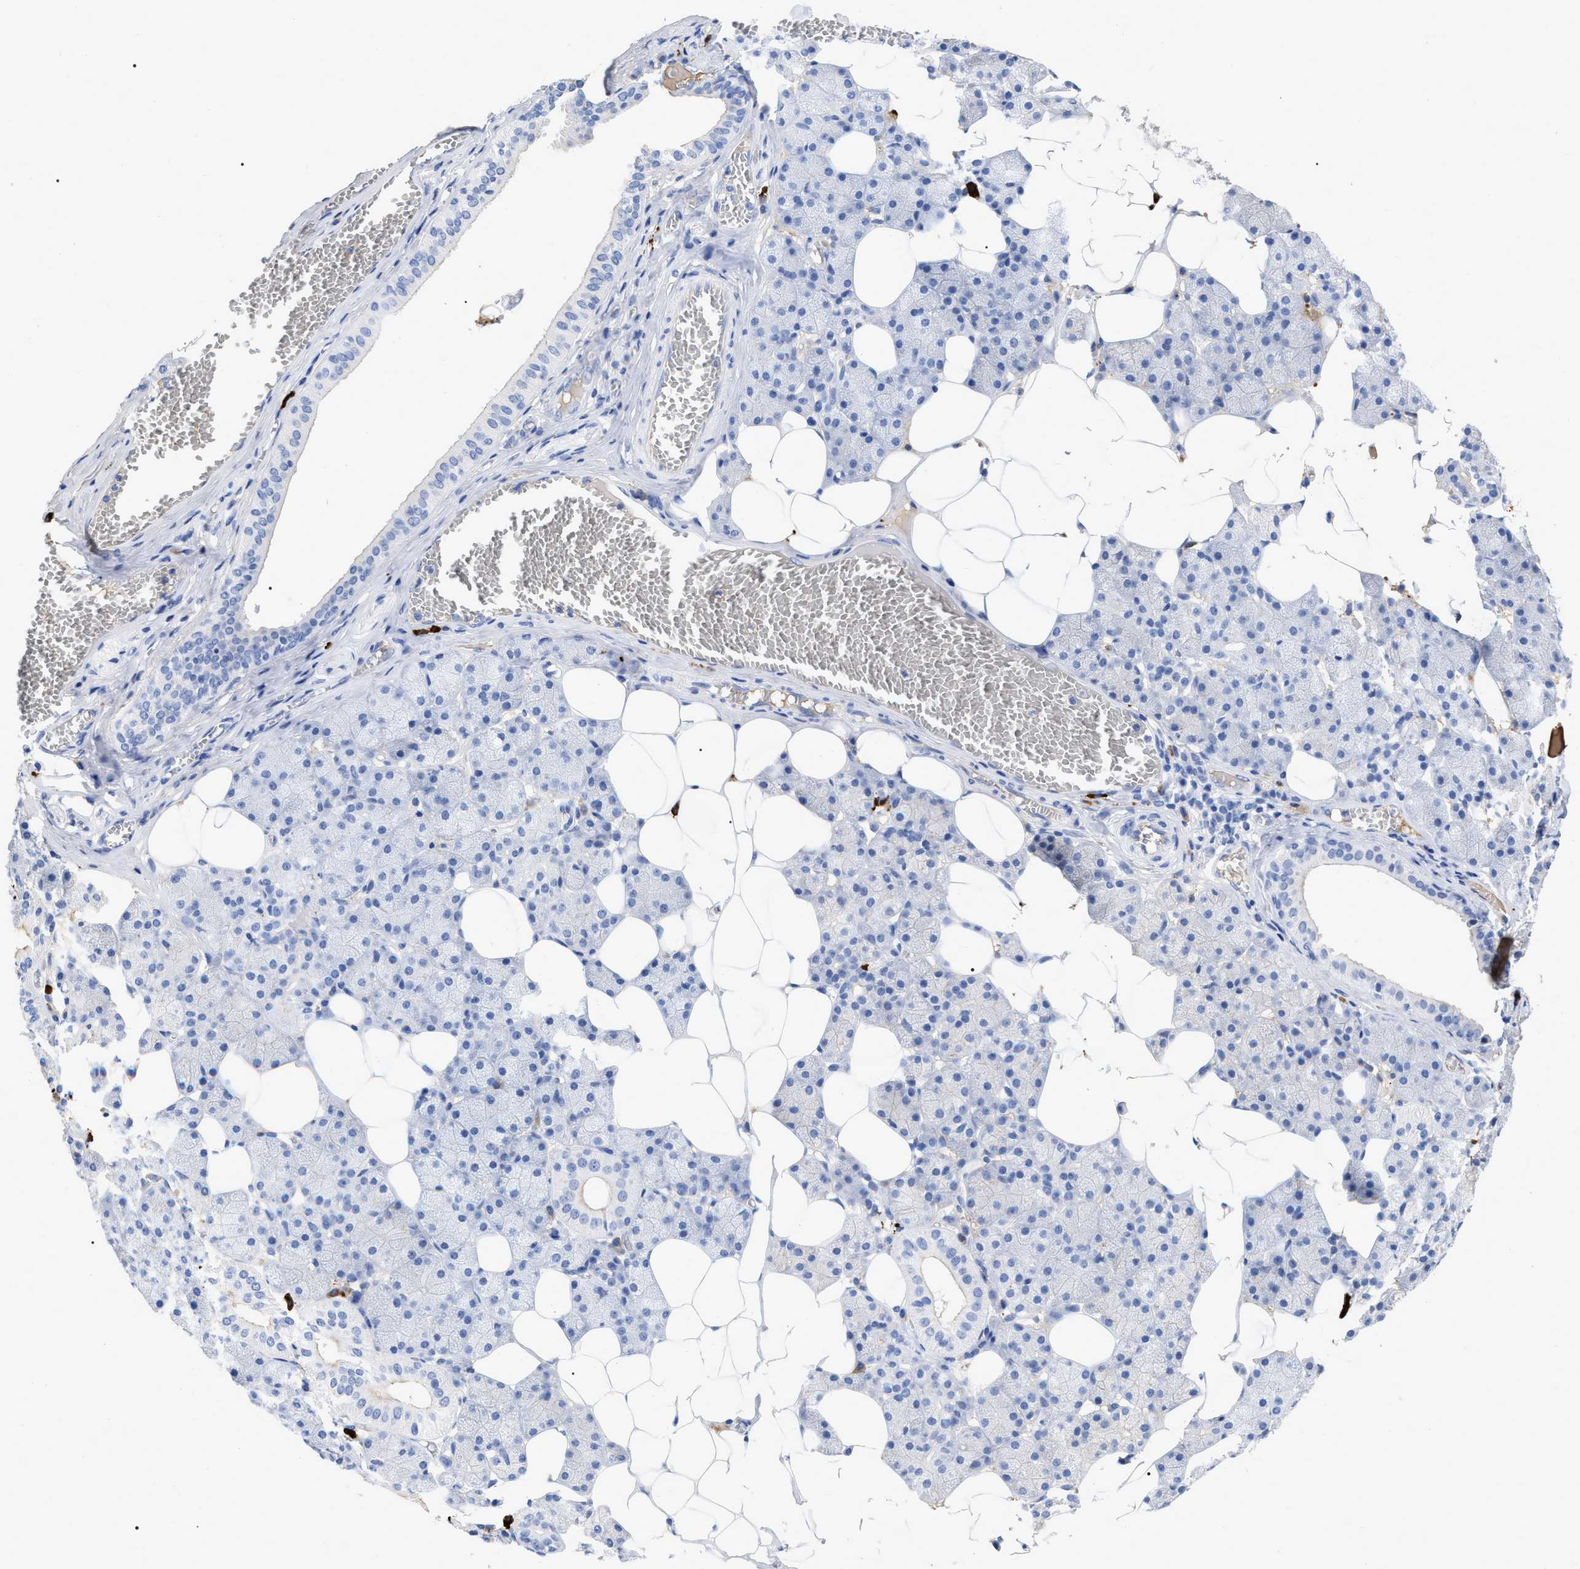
{"staining": {"intensity": "negative", "quantity": "none", "location": "none"}, "tissue": "salivary gland", "cell_type": "Glandular cells", "image_type": "normal", "snomed": [{"axis": "morphology", "description": "Normal tissue, NOS"}, {"axis": "topography", "description": "Salivary gland"}], "caption": "The immunohistochemistry micrograph has no significant positivity in glandular cells of salivary gland. (Brightfield microscopy of DAB IHC at high magnification).", "gene": "IGHV5", "patient": {"sex": "female", "age": 33}}